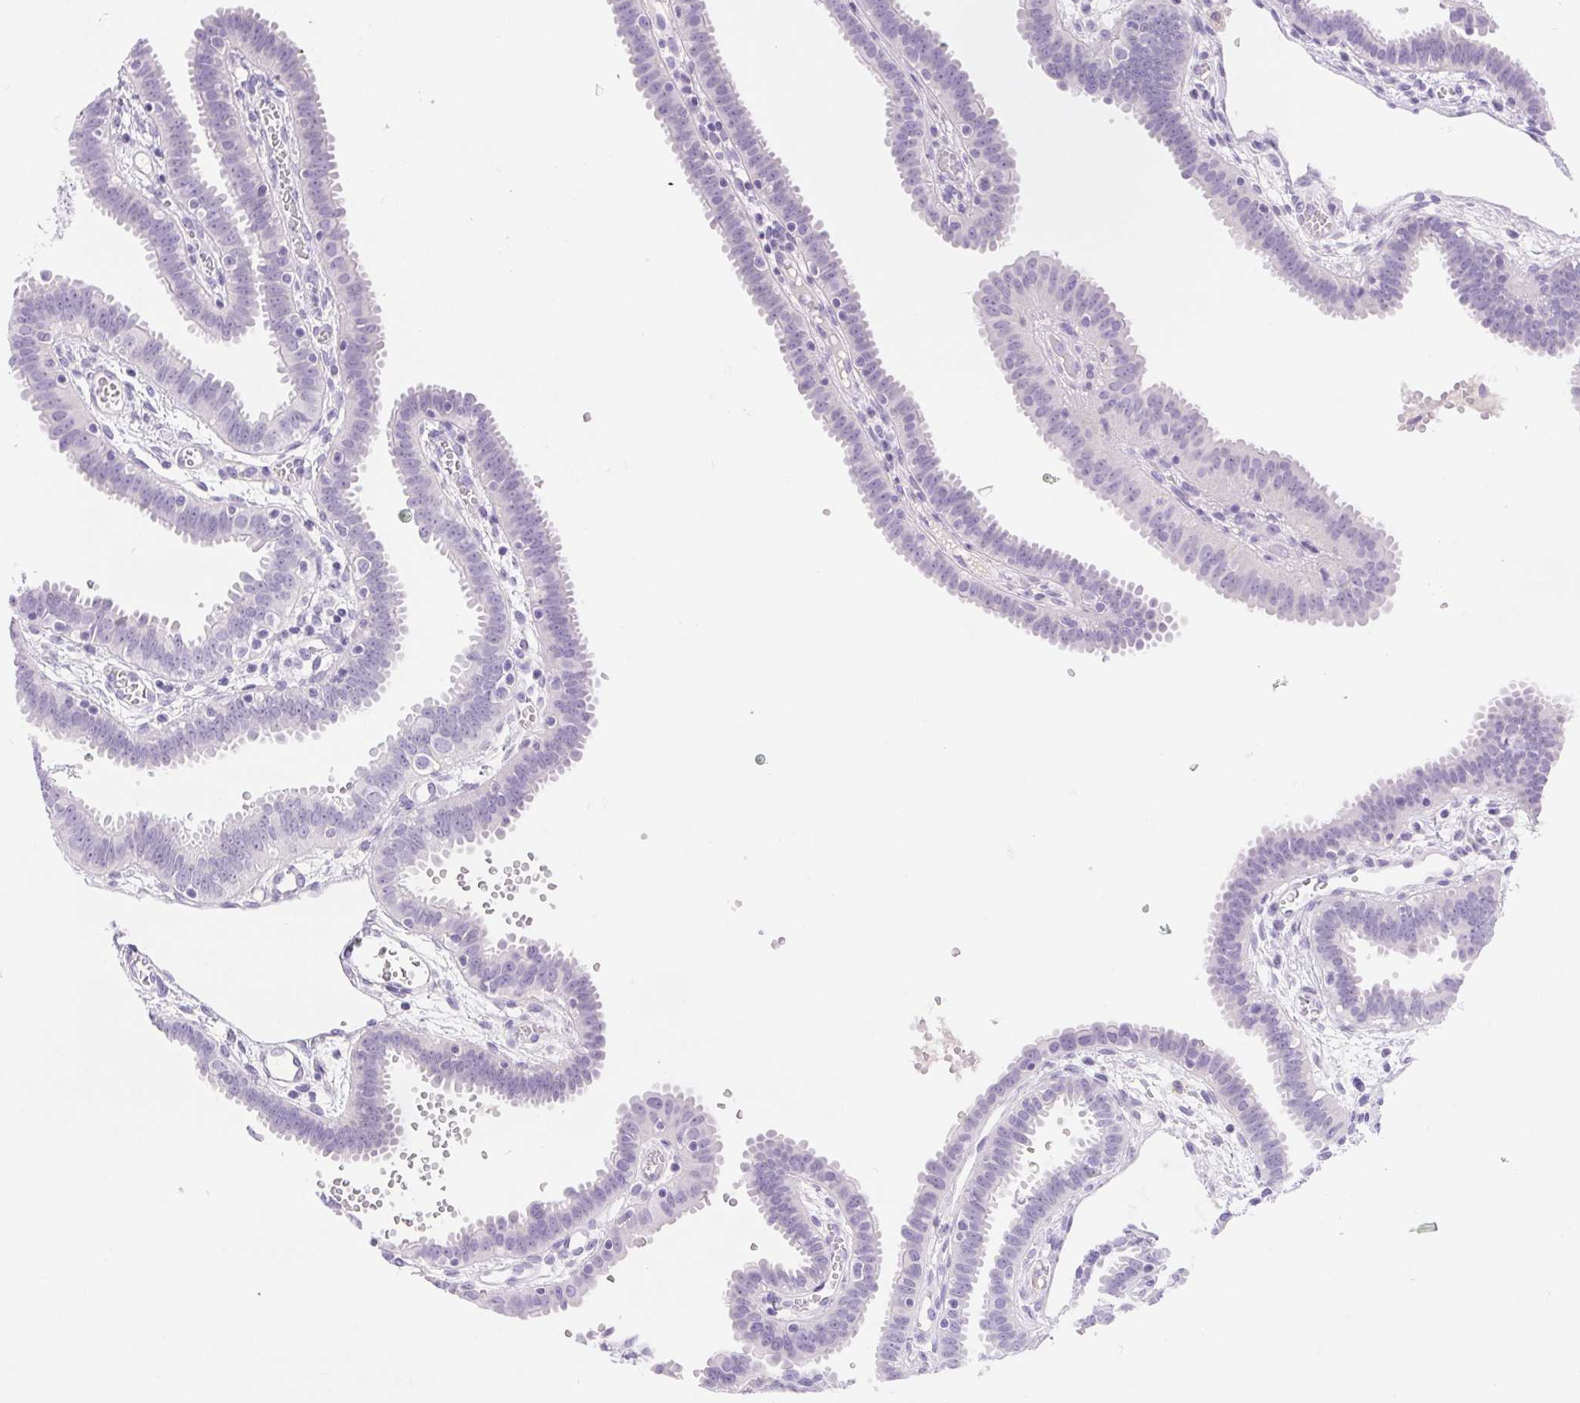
{"staining": {"intensity": "negative", "quantity": "none", "location": "none"}, "tissue": "fallopian tube", "cell_type": "Glandular cells", "image_type": "normal", "snomed": [{"axis": "morphology", "description": "Normal tissue, NOS"}, {"axis": "topography", "description": "Fallopian tube"}], "caption": "A high-resolution micrograph shows IHC staining of unremarkable fallopian tube, which exhibits no significant staining in glandular cells.", "gene": "CLDN16", "patient": {"sex": "female", "age": 37}}